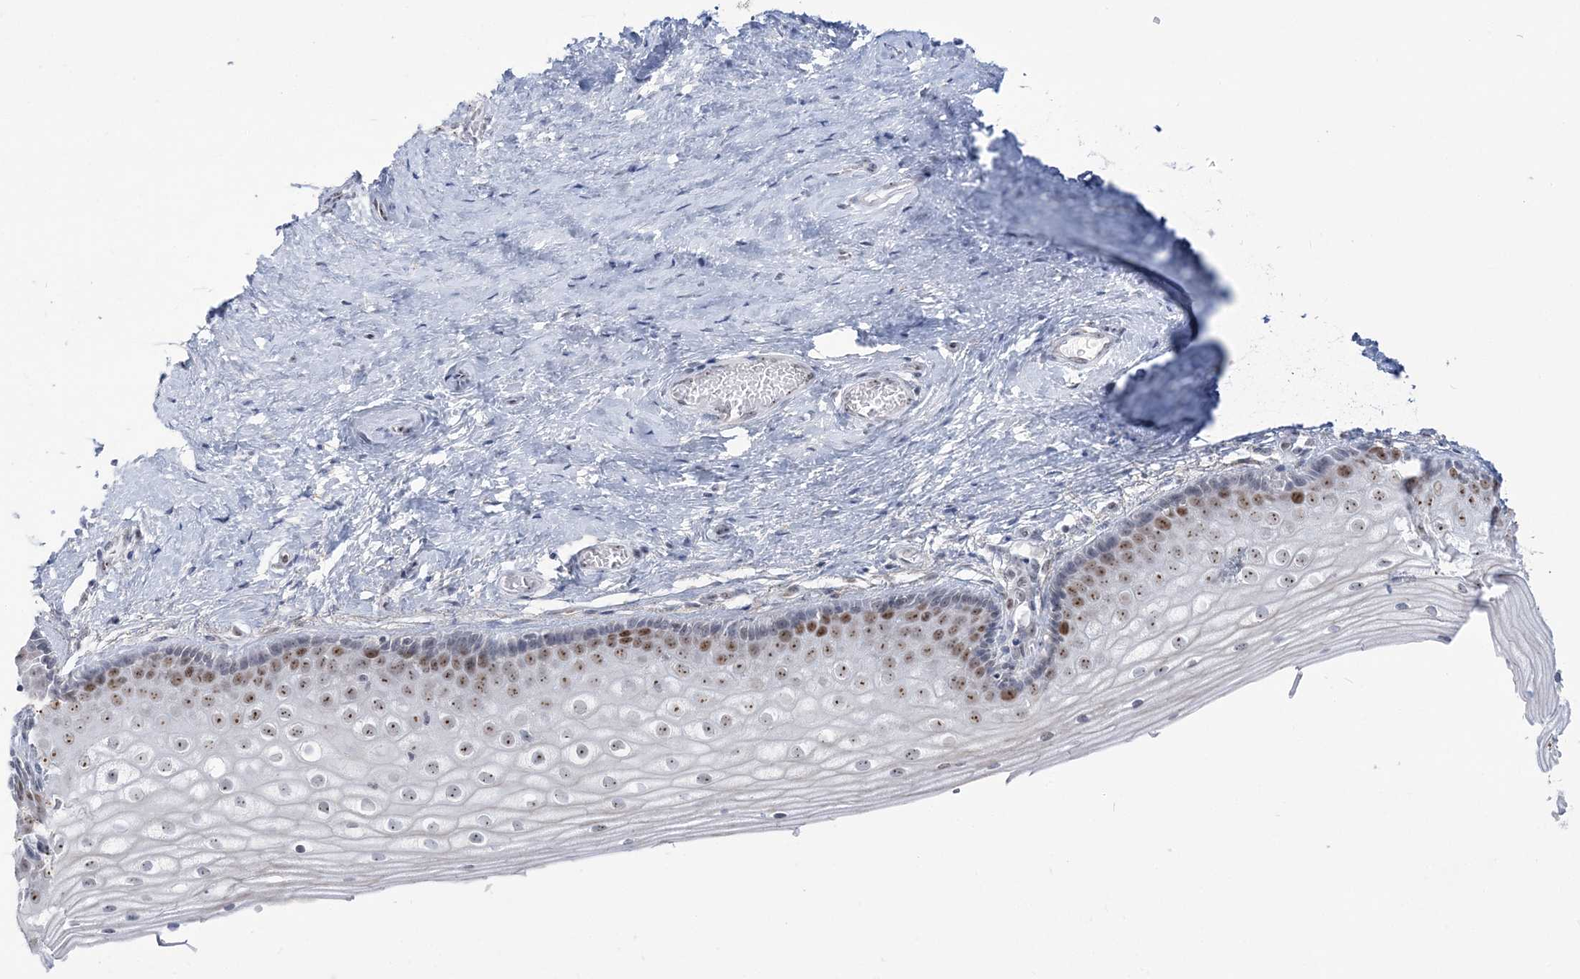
{"staining": {"intensity": "moderate", "quantity": ">75%", "location": "nuclear"}, "tissue": "vagina", "cell_type": "Squamous epithelial cells", "image_type": "normal", "snomed": [{"axis": "morphology", "description": "Normal tissue, NOS"}, {"axis": "topography", "description": "Vagina"}], "caption": "IHC of unremarkable vagina demonstrates medium levels of moderate nuclear expression in approximately >75% of squamous epithelial cells. (IHC, brightfield microscopy, high magnification).", "gene": "DDX21", "patient": {"sex": "female", "age": 46}}